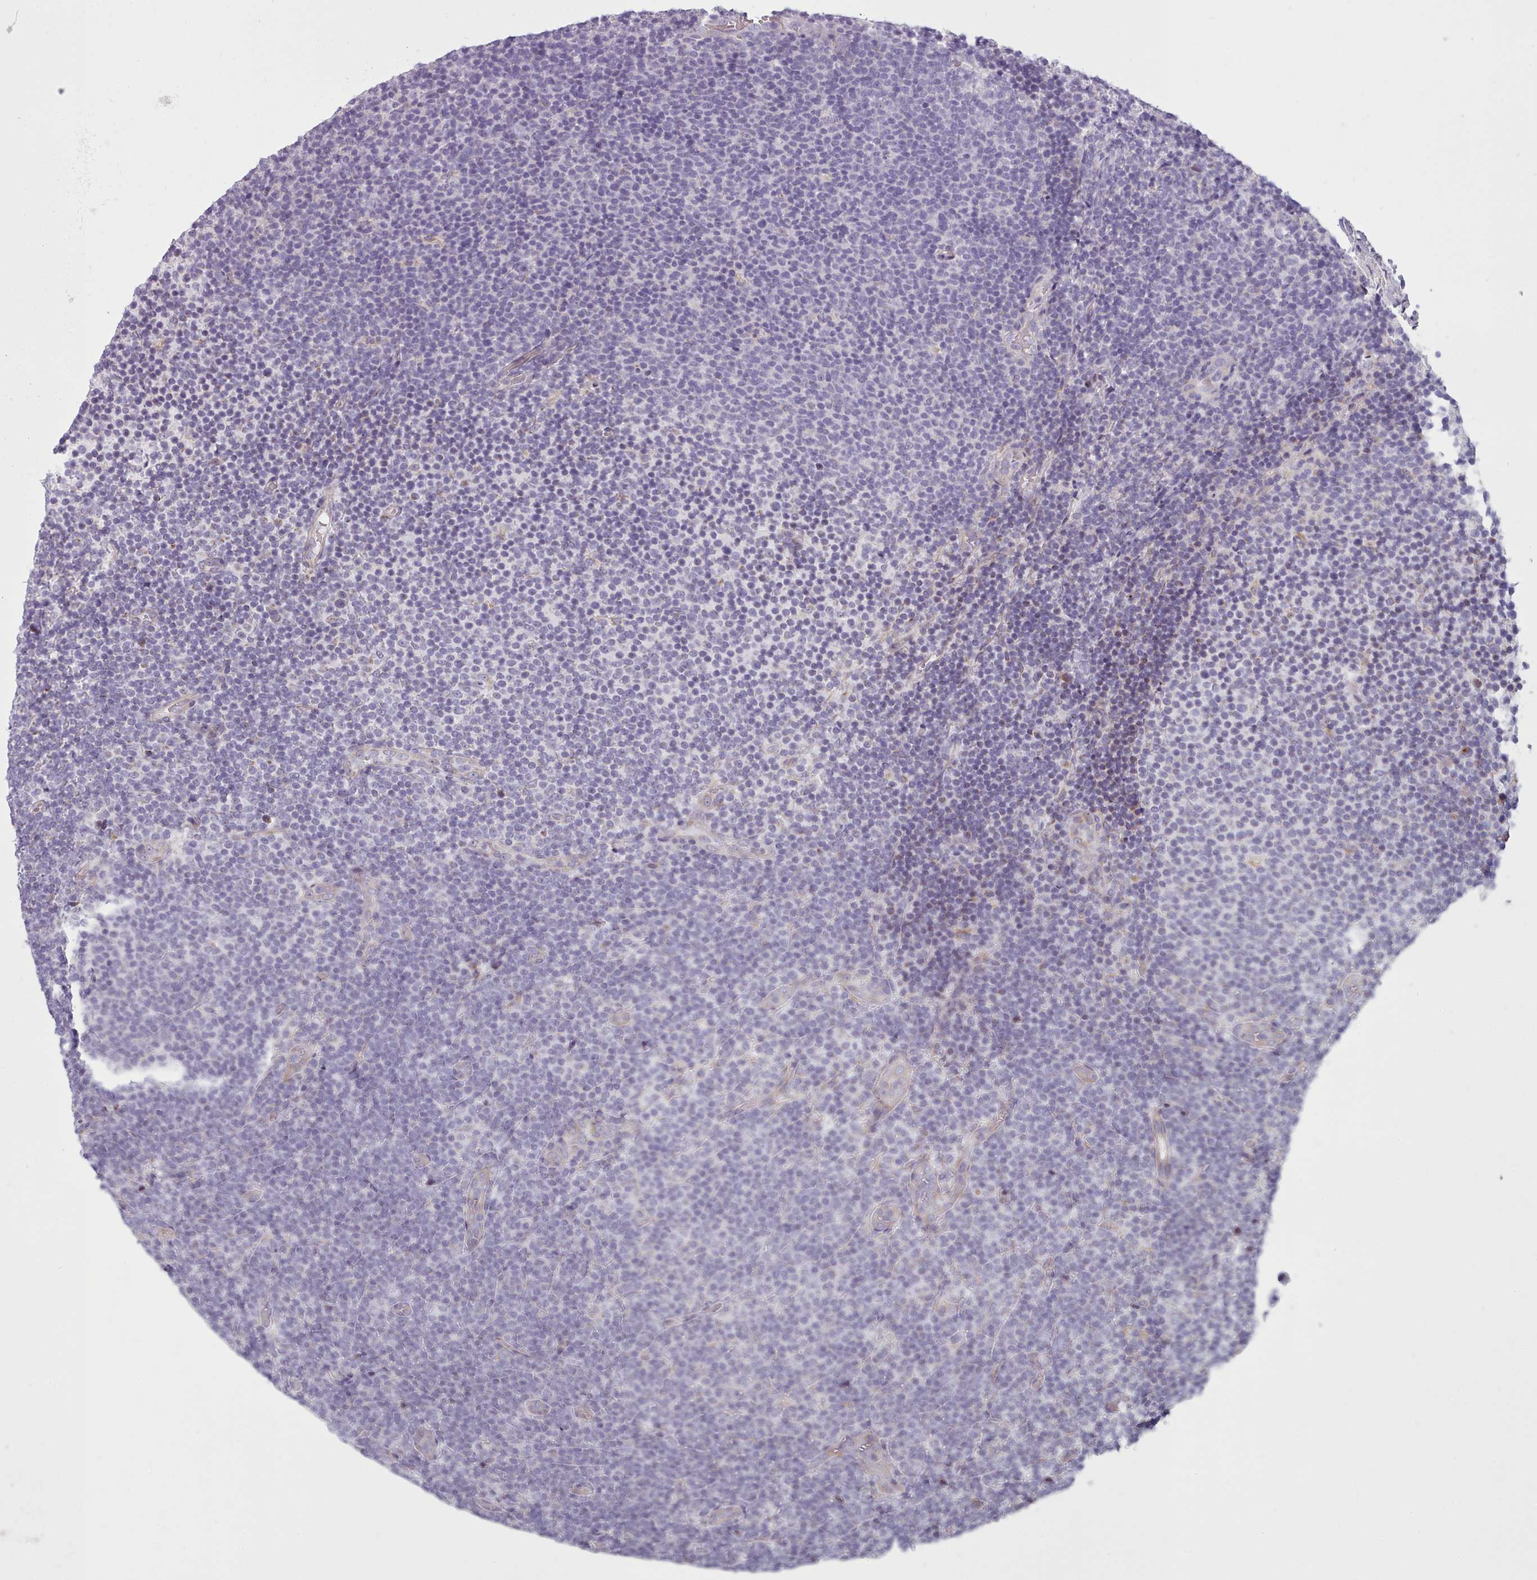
{"staining": {"intensity": "negative", "quantity": "none", "location": "none"}, "tissue": "lymphoma", "cell_type": "Tumor cells", "image_type": "cancer", "snomed": [{"axis": "morphology", "description": "Malignant lymphoma, non-Hodgkin's type, Low grade"}, {"axis": "topography", "description": "Lymph node"}], "caption": "Low-grade malignant lymphoma, non-Hodgkin's type stained for a protein using IHC reveals no positivity tumor cells.", "gene": "SLC52A3", "patient": {"sex": "male", "age": 66}}